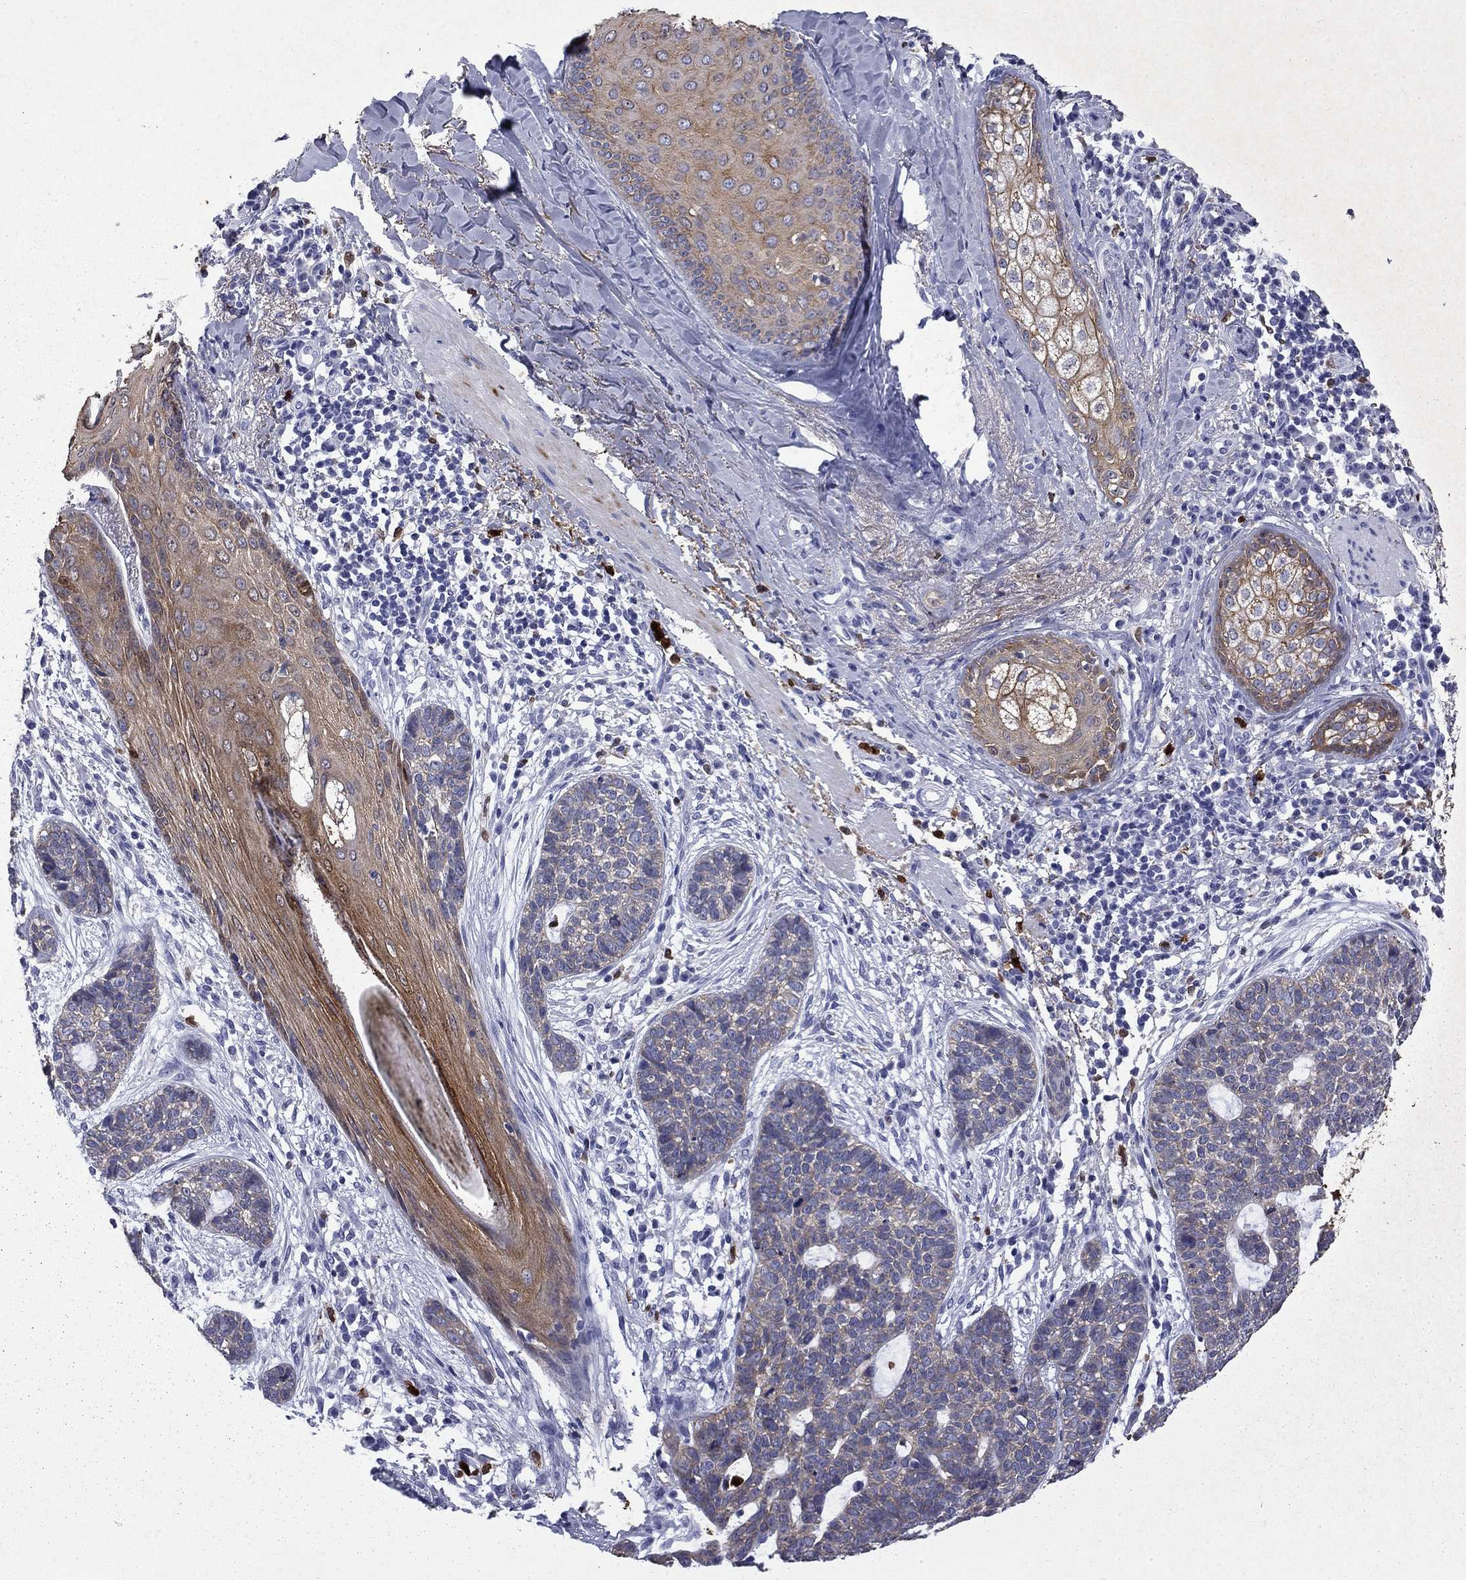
{"staining": {"intensity": "weak", "quantity": "<25%", "location": "cytoplasmic/membranous"}, "tissue": "skin cancer", "cell_type": "Tumor cells", "image_type": "cancer", "snomed": [{"axis": "morphology", "description": "Squamous cell carcinoma, NOS"}, {"axis": "topography", "description": "Skin"}], "caption": "IHC photomicrograph of neoplastic tissue: human squamous cell carcinoma (skin) stained with DAB demonstrates no significant protein positivity in tumor cells. (DAB (3,3'-diaminobenzidine) IHC with hematoxylin counter stain).", "gene": "TRIM29", "patient": {"sex": "male", "age": 88}}